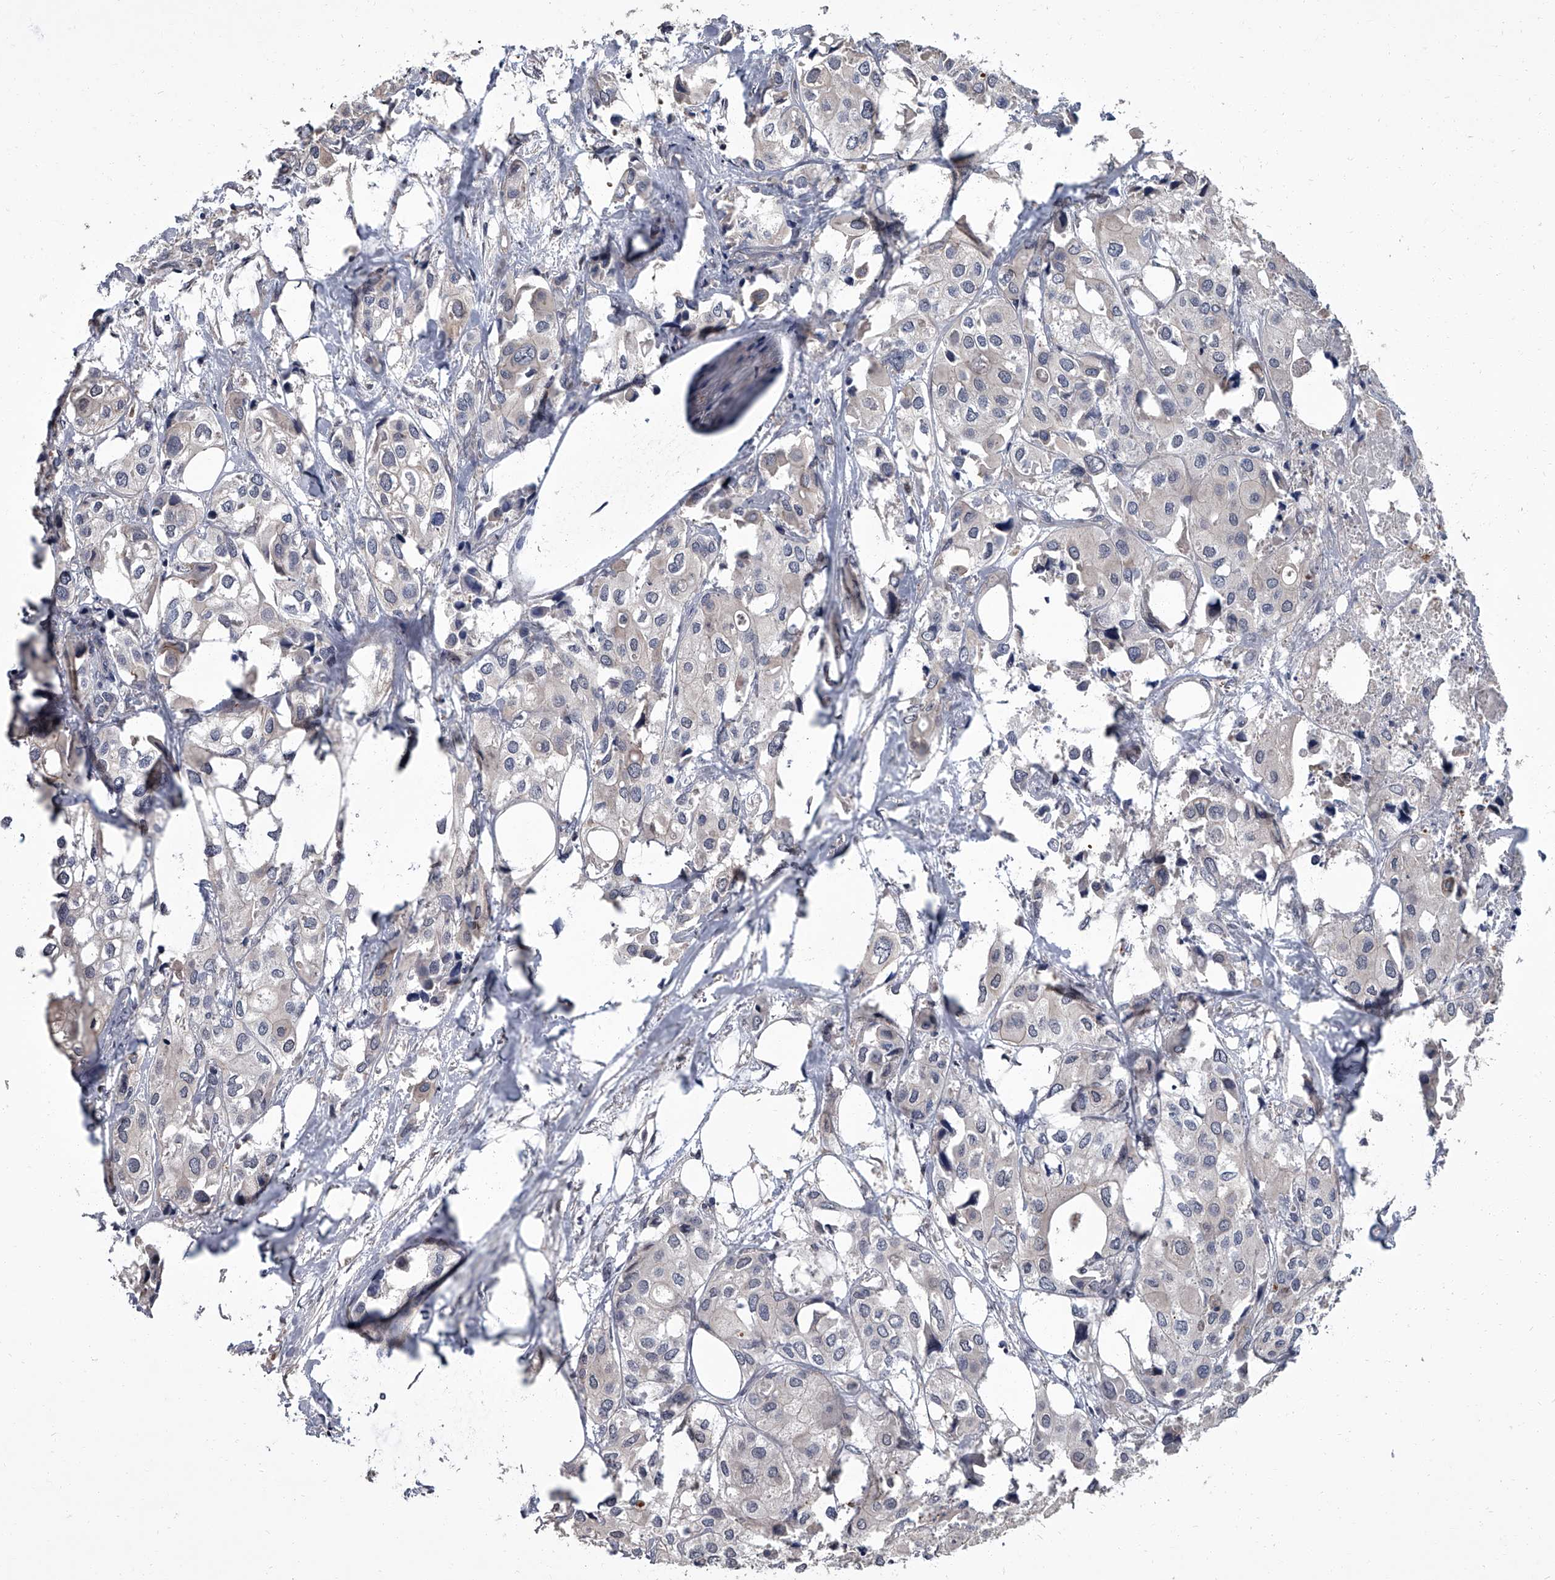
{"staining": {"intensity": "negative", "quantity": "none", "location": "none"}, "tissue": "urothelial cancer", "cell_type": "Tumor cells", "image_type": "cancer", "snomed": [{"axis": "morphology", "description": "Urothelial carcinoma, High grade"}, {"axis": "topography", "description": "Urinary bladder"}], "caption": "Urothelial cancer was stained to show a protein in brown. There is no significant expression in tumor cells.", "gene": "SIRT4", "patient": {"sex": "male", "age": 64}}